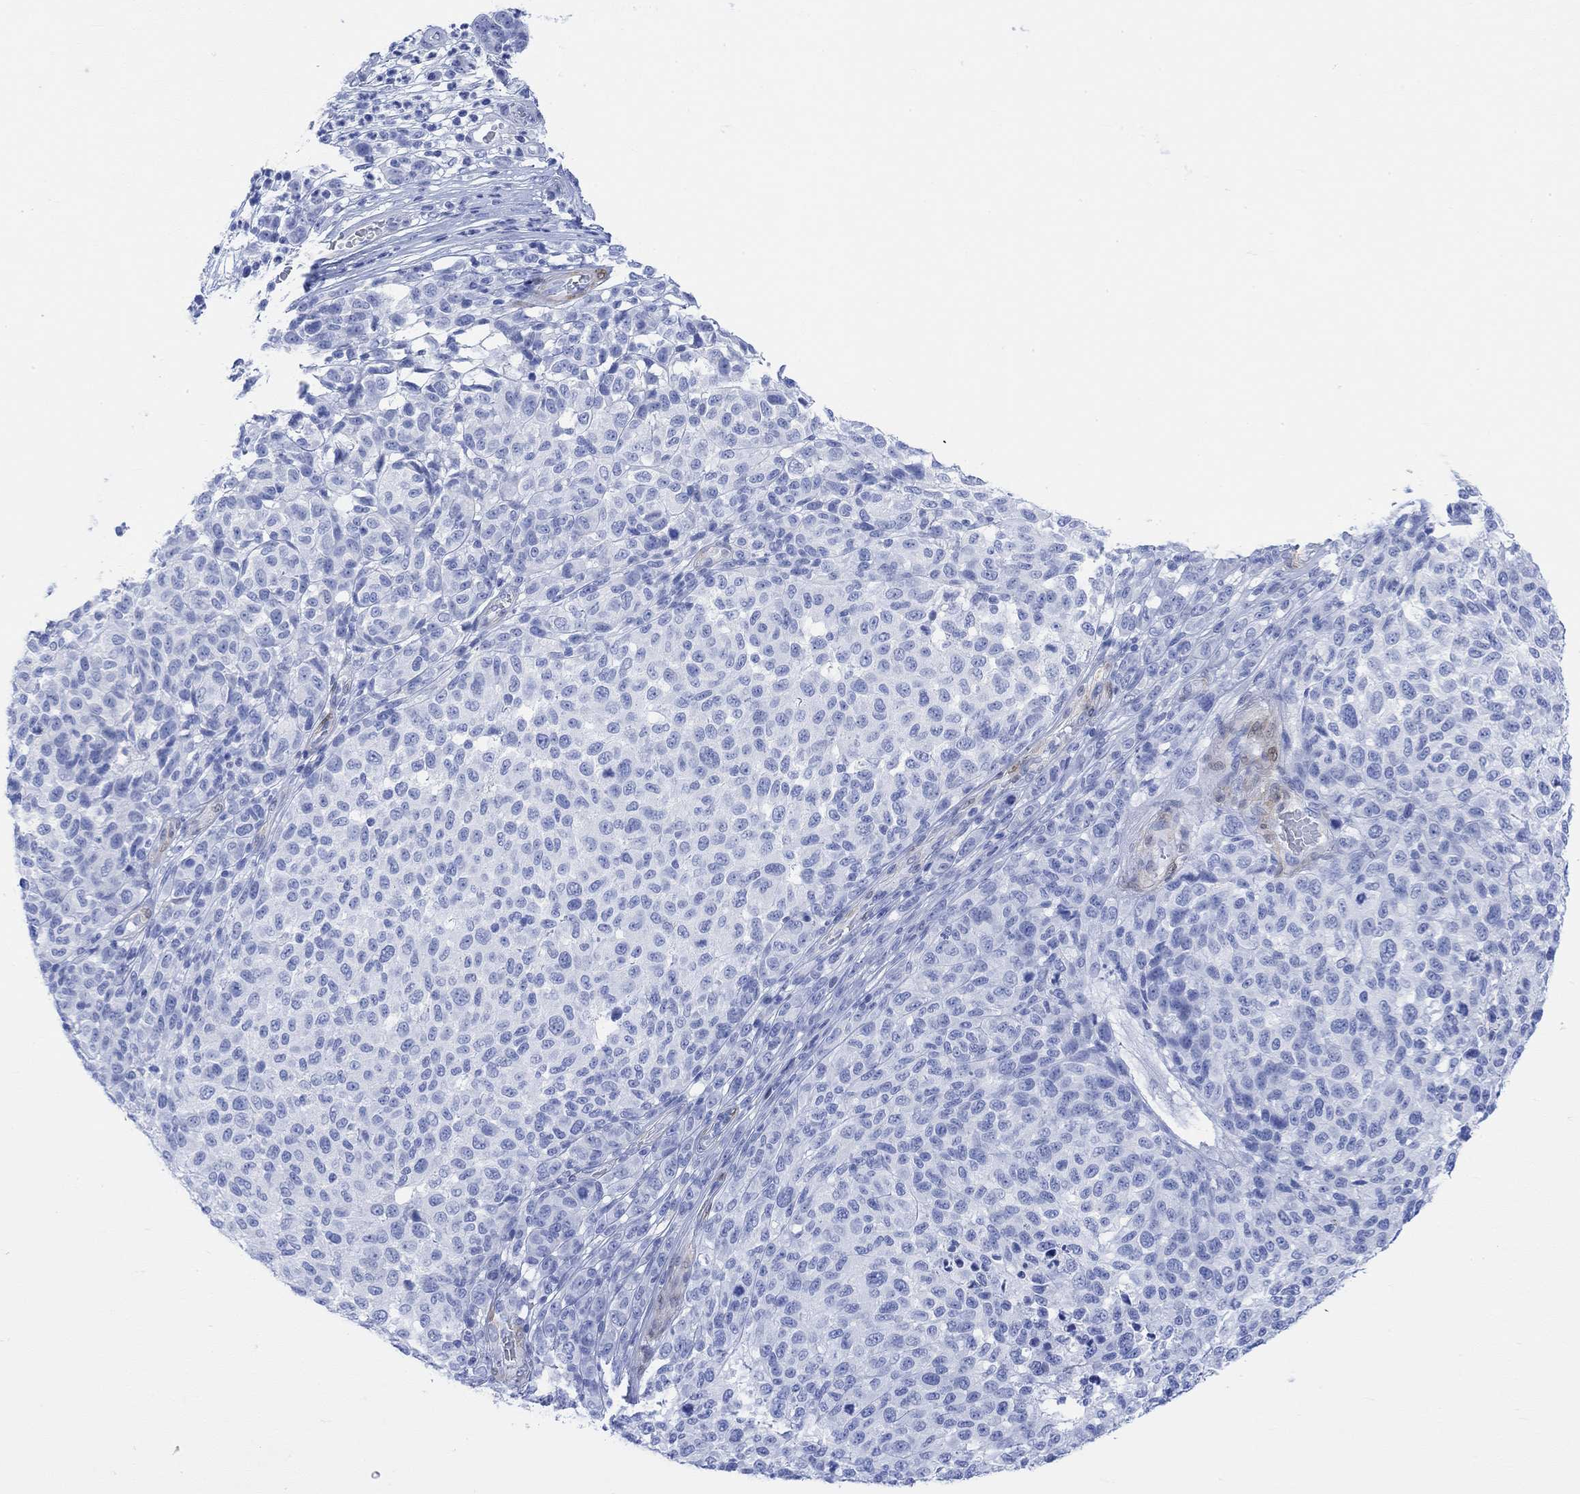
{"staining": {"intensity": "negative", "quantity": "none", "location": "none"}, "tissue": "melanoma", "cell_type": "Tumor cells", "image_type": "cancer", "snomed": [{"axis": "morphology", "description": "Malignant melanoma, NOS"}, {"axis": "topography", "description": "Skin"}], "caption": "This image is of malignant melanoma stained with immunohistochemistry (IHC) to label a protein in brown with the nuclei are counter-stained blue. There is no positivity in tumor cells.", "gene": "TPPP3", "patient": {"sex": "male", "age": 59}}